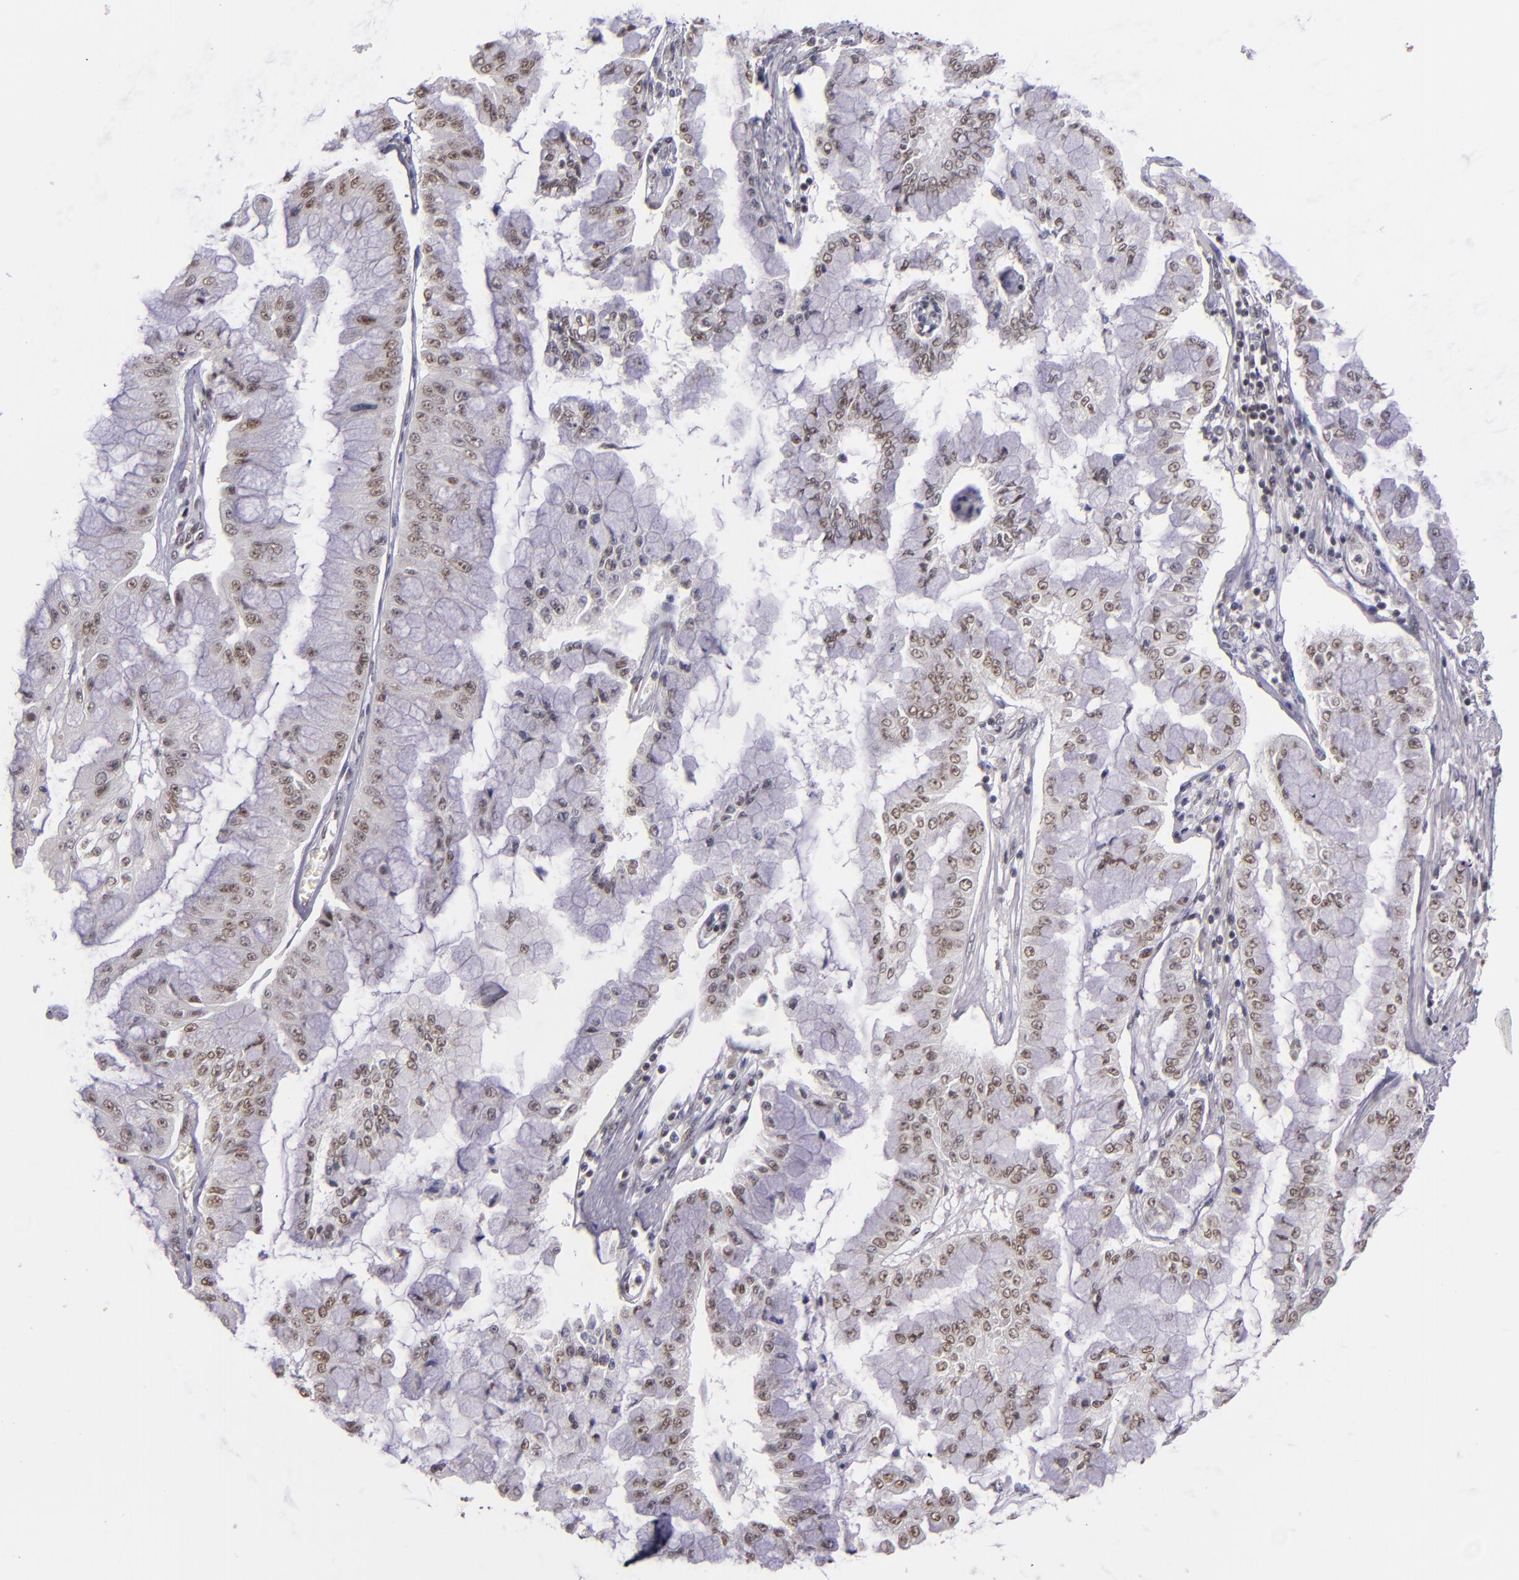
{"staining": {"intensity": "weak", "quantity": ">75%", "location": "nuclear"}, "tissue": "liver cancer", "cell_type": "Tumor cells", "image_type": "cancer", "snomed": [{"axis": "morphology", "description": "Cholangiocarcinoma"}, {"axis": "topography", "description": "Liver"}], "caption": "Immunohistochemical staining of liver cholangiocarcinoma shows low levels of weak nuclear expression in about >75% of tumor cells. Ihc stains the protein of interest in brown and the nuclei are stained blue.", "gene": "ZNF148", "patient": {"sex": "female", "age": 79}}